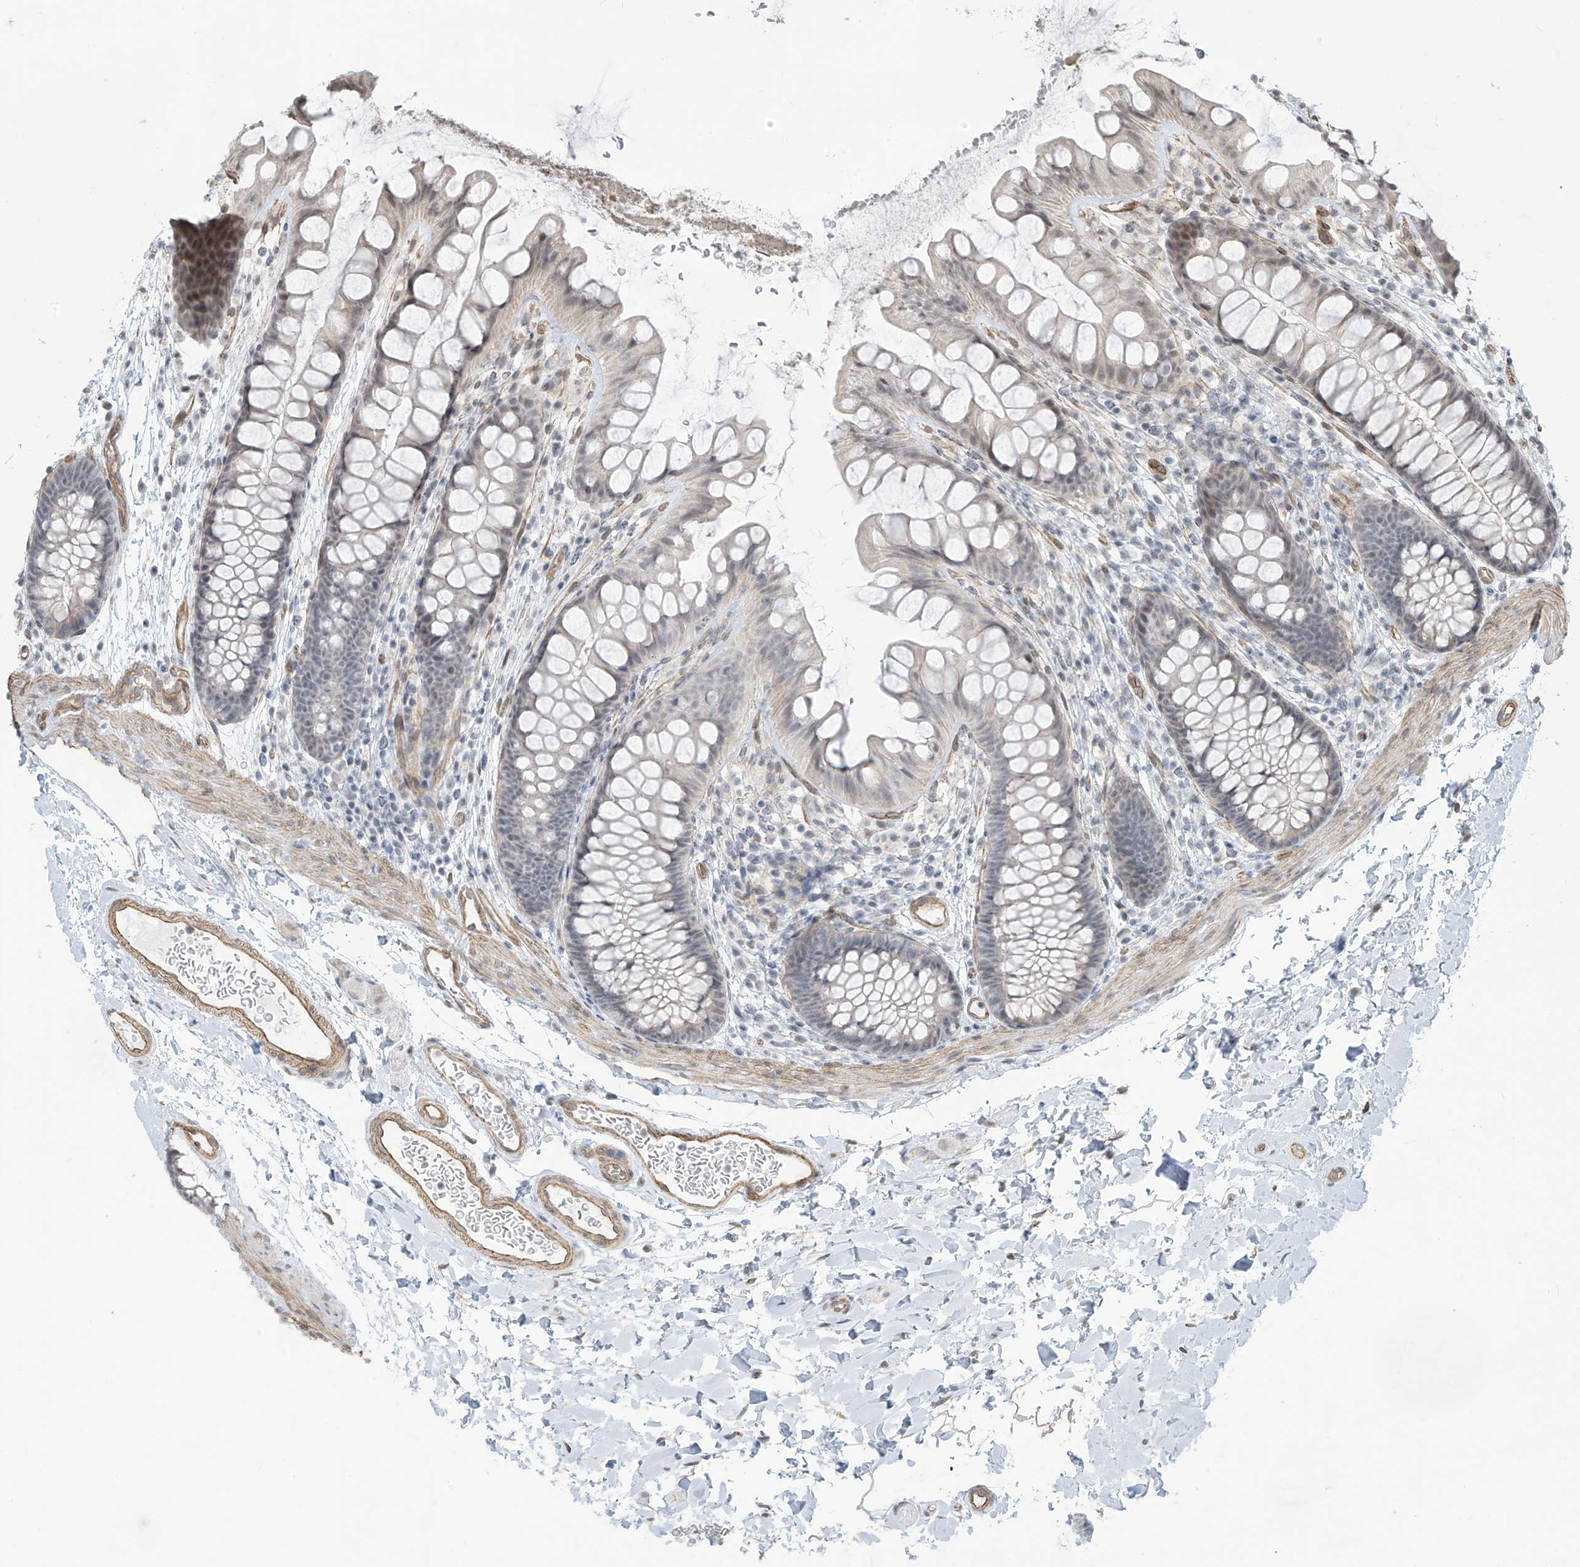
{"staining": {"intensity": "moderate", "quantity": ">75%", "location": "cytoplasmic/membranous"}, "tissue": "colon", "cell_type": "Endothelial cells", "image_type": "normal", "snomed": [{"axis": "morphology", "description": "Normal tissue, NOS"}, {"axis": "topography", "description": "Colon"}], "caption": "The micrograph reveals a brown stain indicating the presence of a protein in the cytoplasmic/membranous of endothelial cells in colon.", "gene": "METAP1D", "patient": {"sex": "female", "age": 62}}